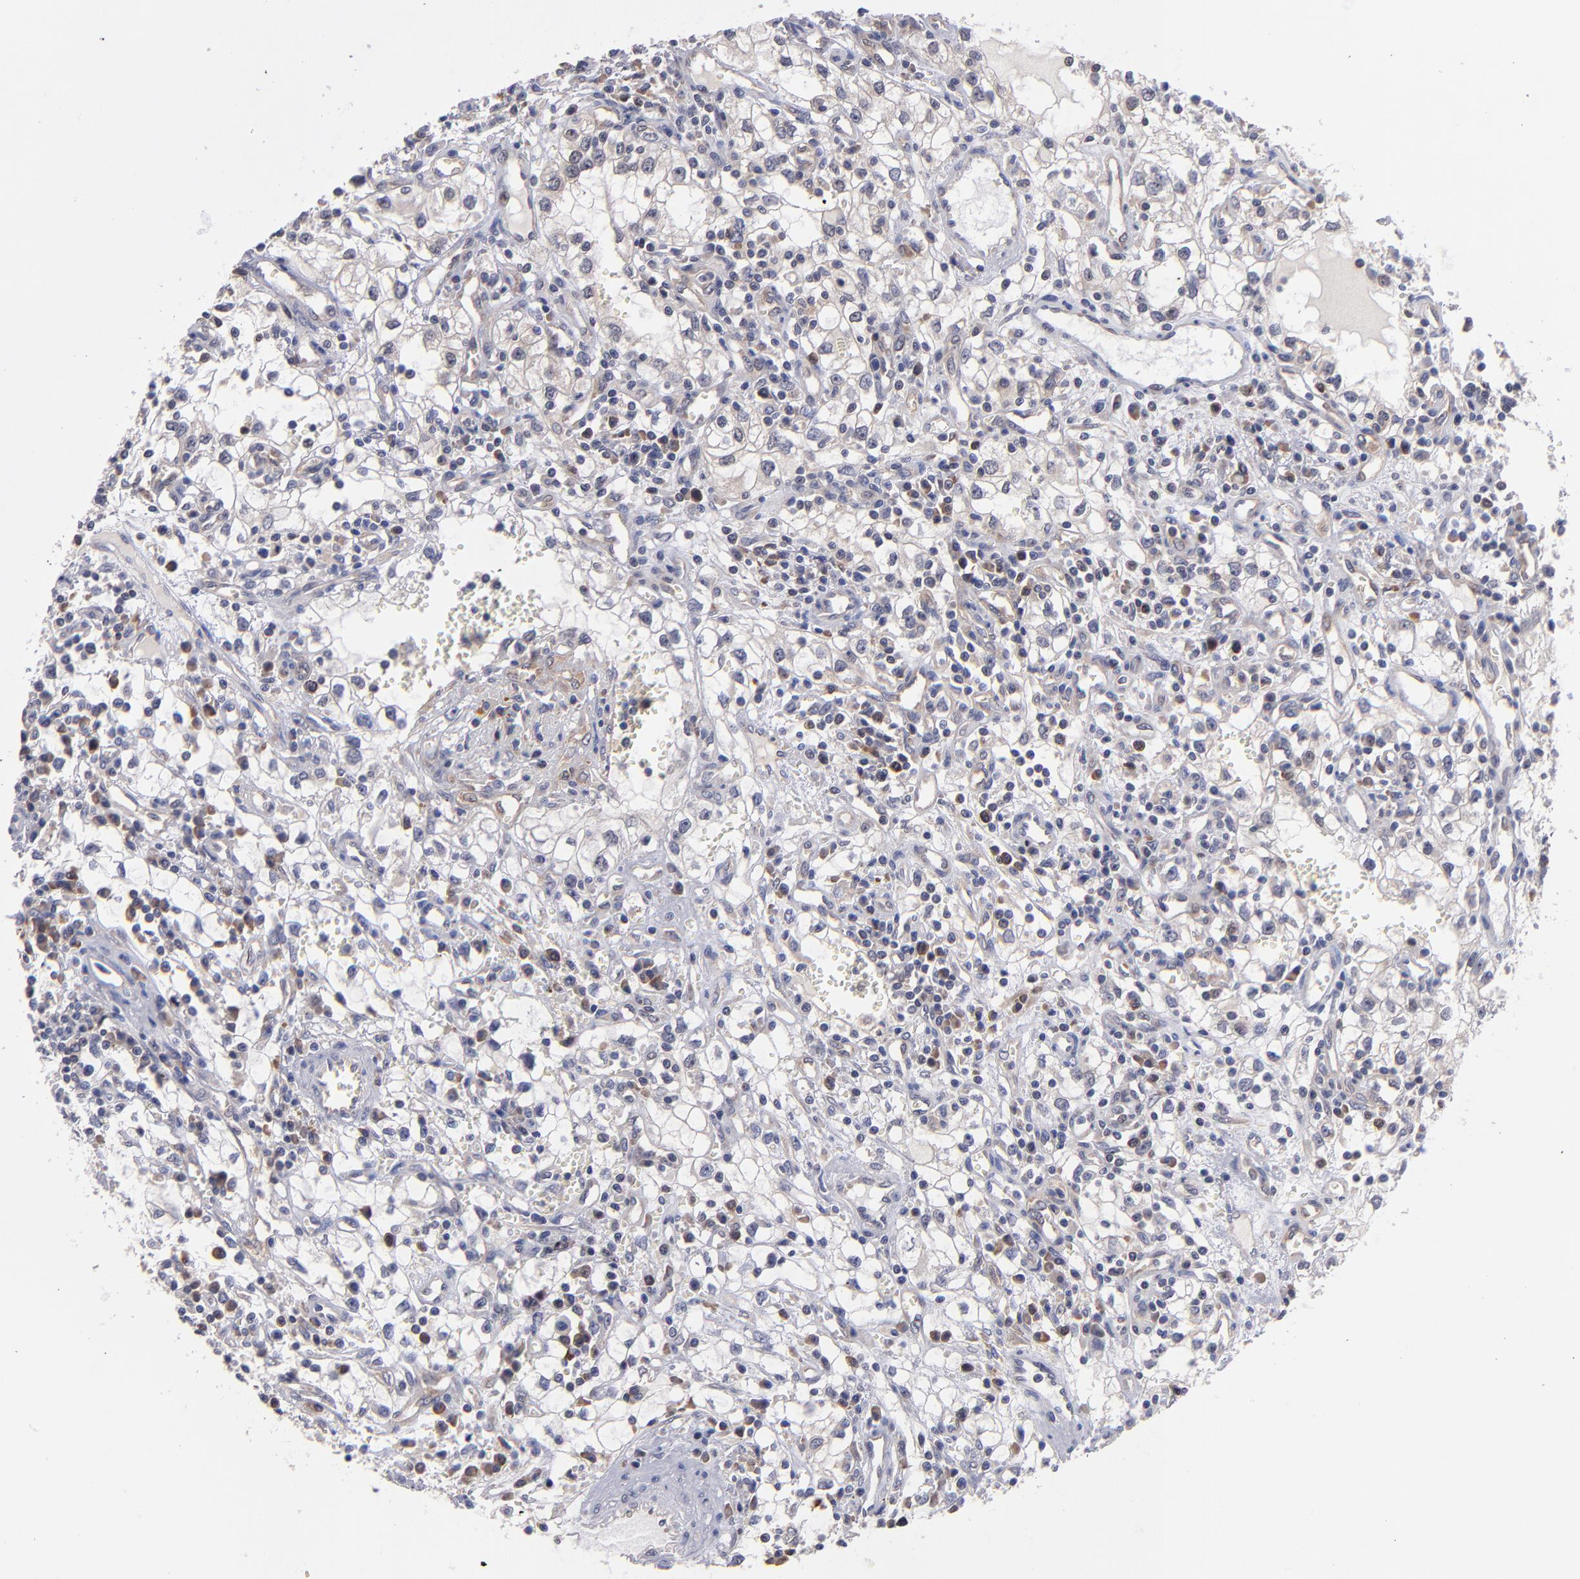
{"staining": {"intensity": "weak", "quantity": "25%-75%", "location": "cytoplasmic/membranous"}, "tissue": "renal cancer", "cell_type": "Tumor cells", "image_type": "cancer", "snomed": [{"axis": "morphology", "description": "Adenocarcinoma, NOS"}, {"axis": "topography", "description": "Kidney"}], "caption": "Weak cytoplasmic/membranous expression is identified in approximately 25%-75% of tumor cells in renal adenocarcinoma.", "gene": "EIF3L", "patient": {"sex": "male", "age": 82}}